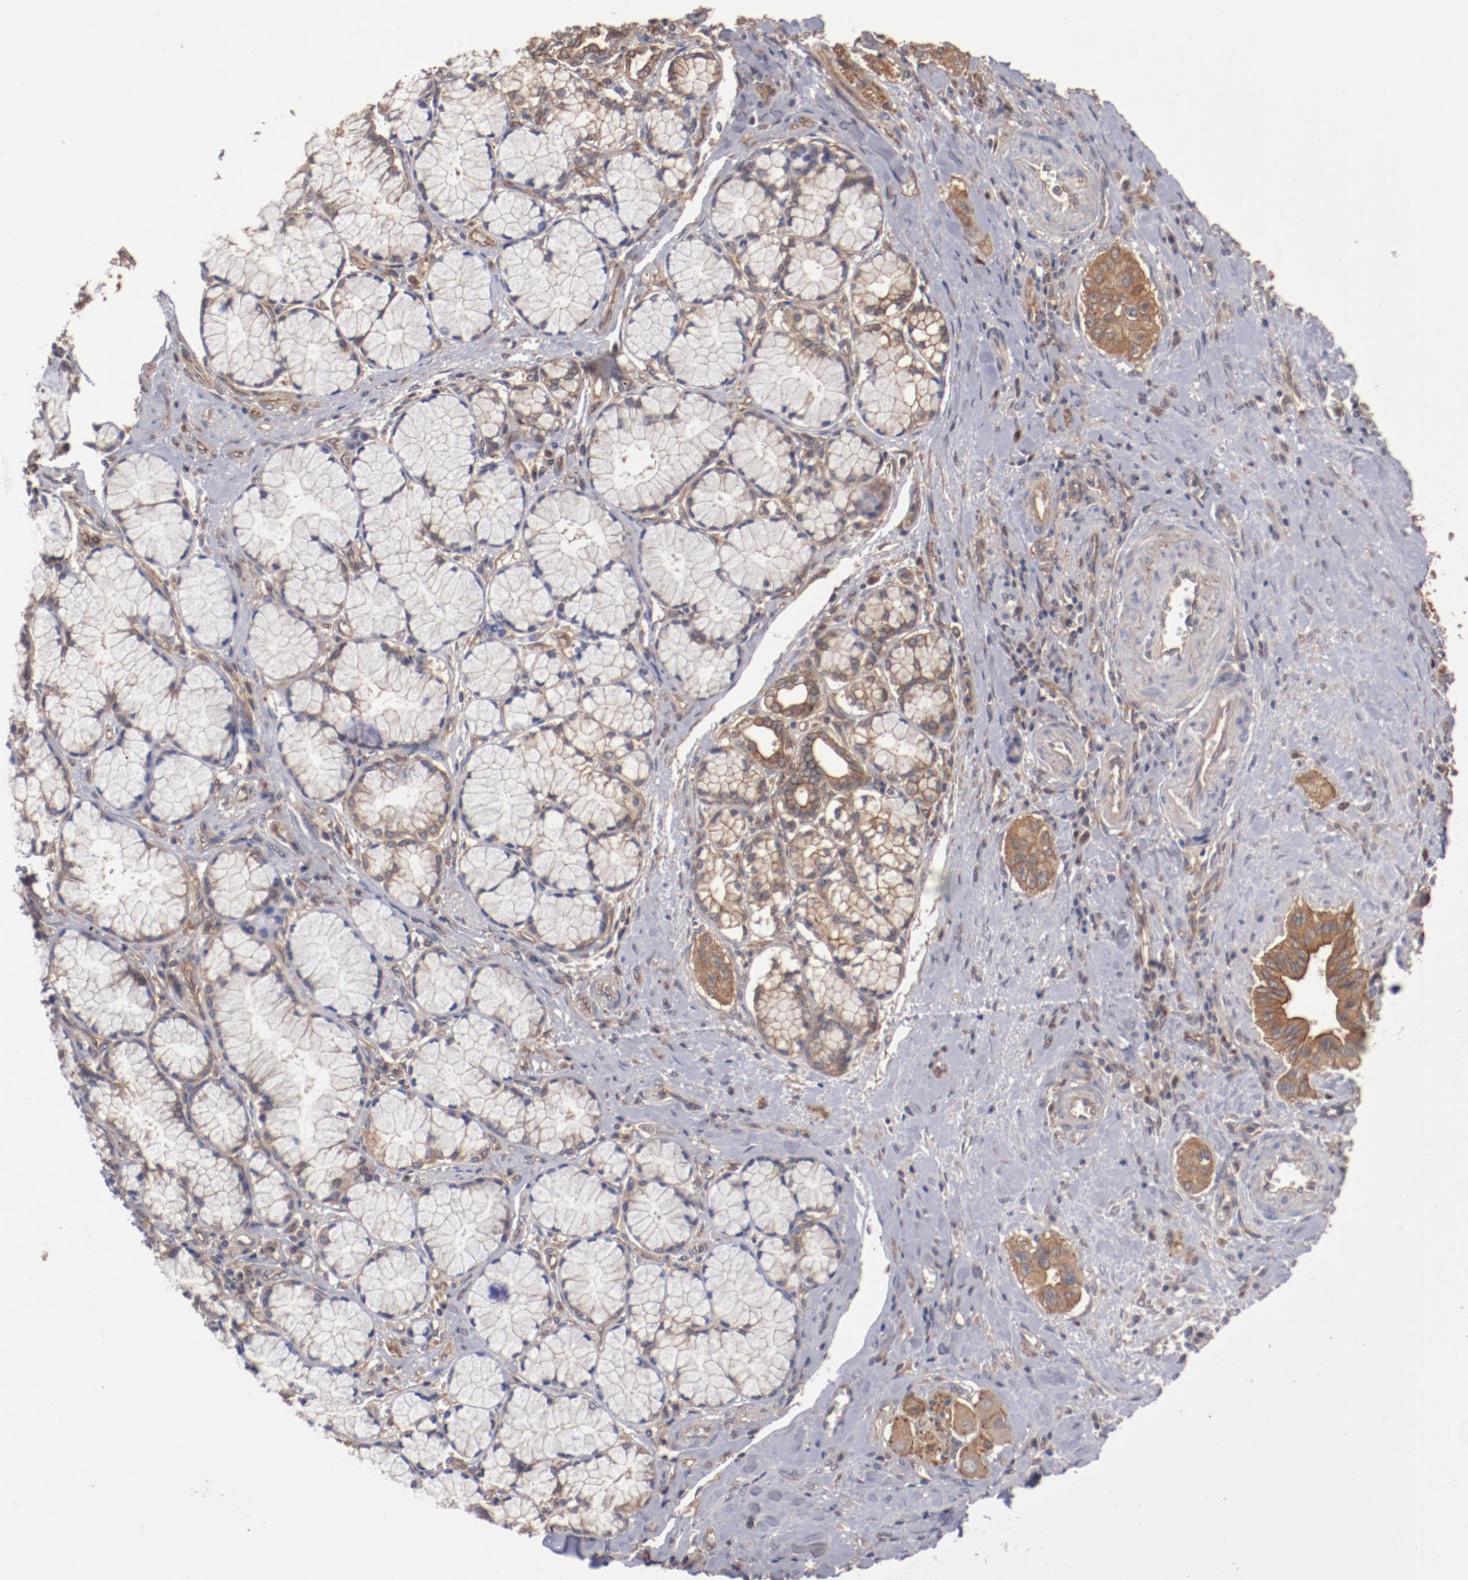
{"staining": {"intensity": "moderate", "quantity": ">75%", "location": "cytoplasmic/membranous"}, "tissue": "pancreatic cancer", "cell_type": "Tumor cells", "image_type": "cancer", "snomed": [{"axis": "morphology", "description": "Adenocarcinoma, NOS"}, {"axis": "topography", "description": "Pancreas"}], "caption": "This image displays immunohistochemistry staining of pancreatic adenocarcinoma, with medium moderate cytoplasmic/membranous staining in approximately >75% of tumor cells.", "gene": "DNAAF2", "patient": {"sex": "male", "age": 77}}